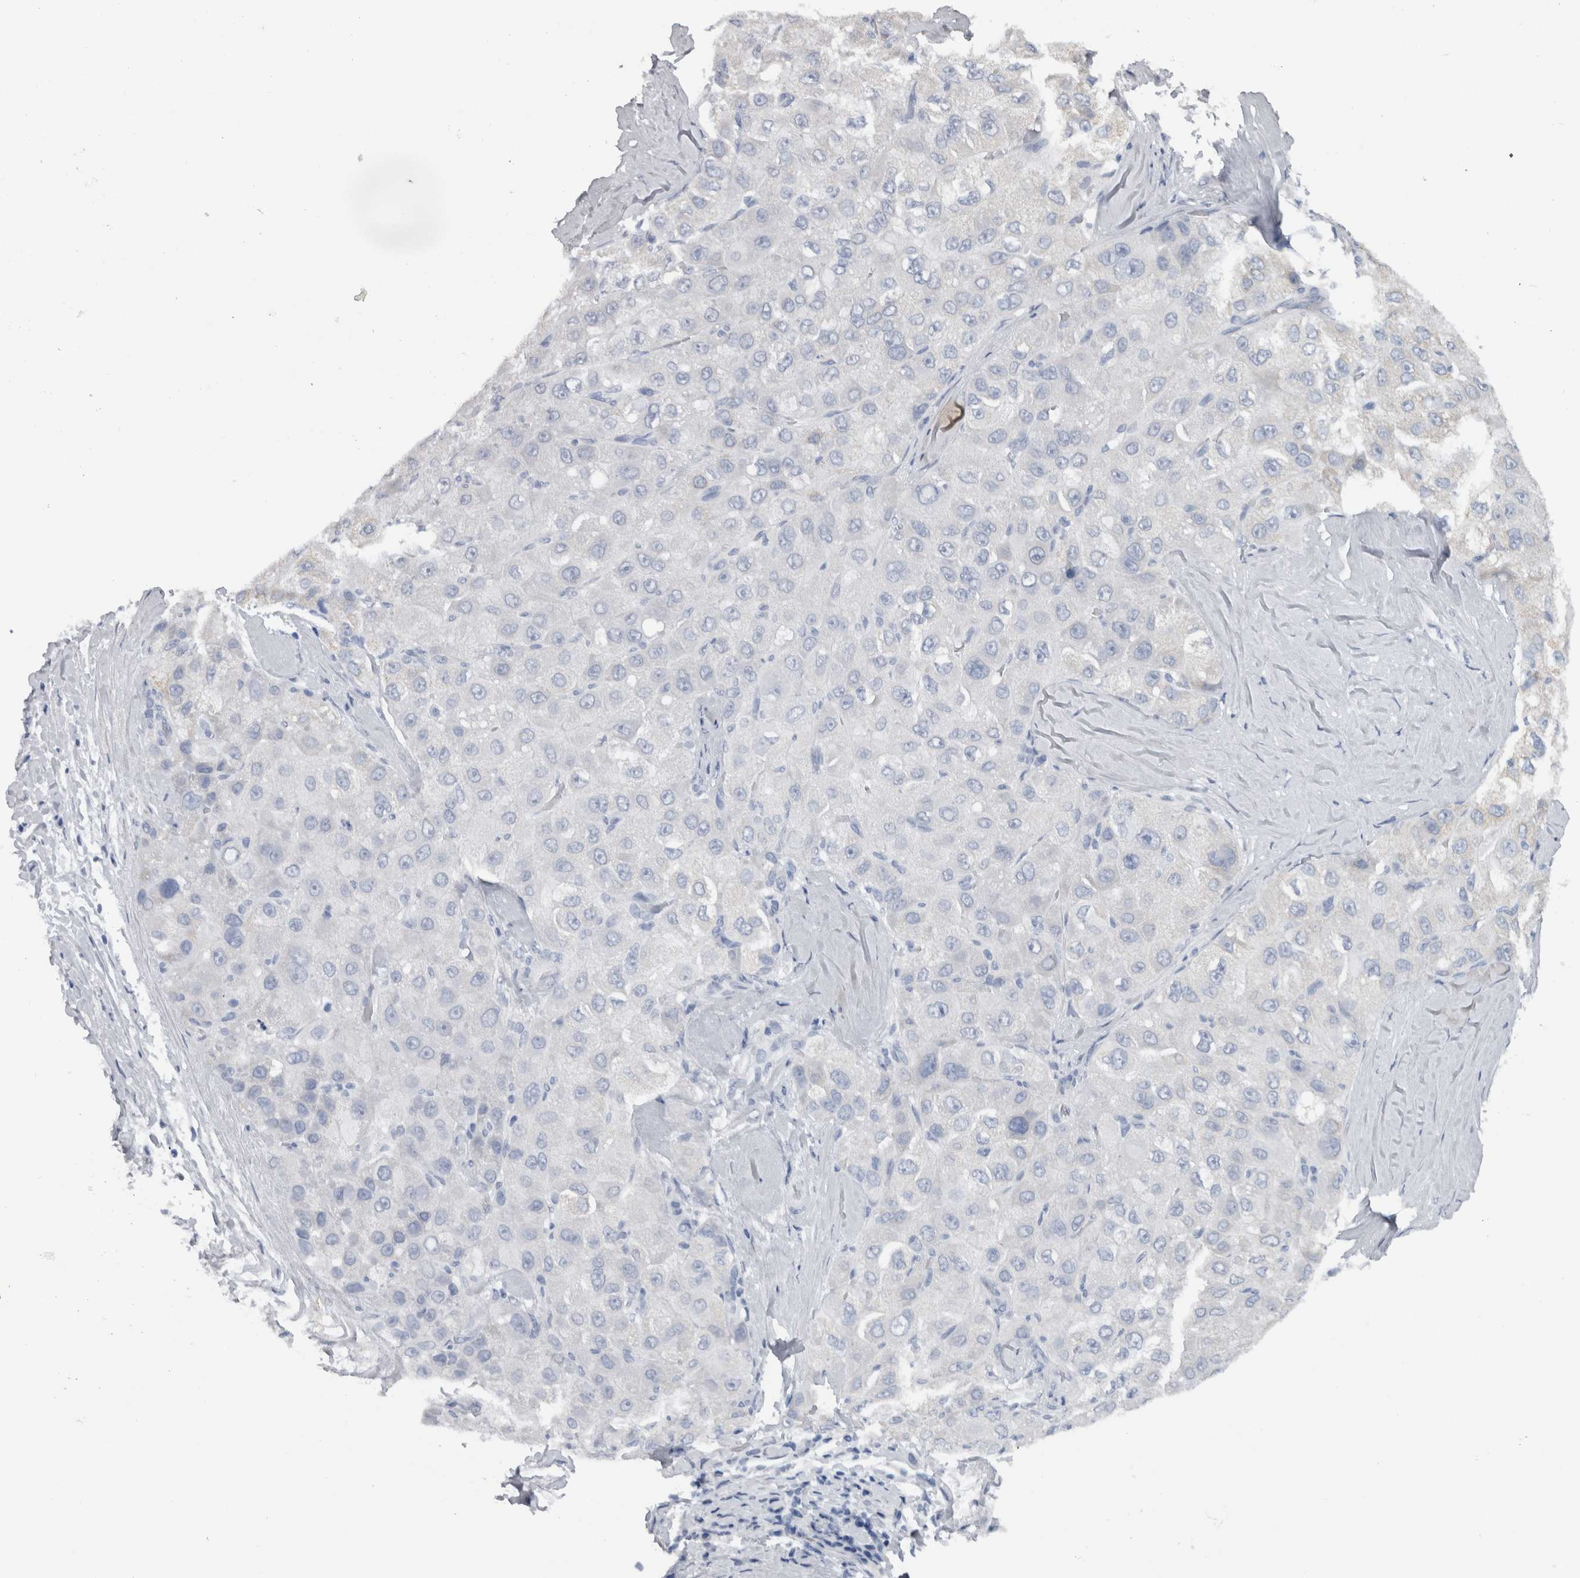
{"staining": {"intensity": "negative", "quantity": "none", "location": "none"}, "tissue": "liver cancer", "cell_type": "Tumor cells", "image_type": "cancer", "snomed": [{"axis": "morphology", "description": "Carcinoma, Hepatocellular, NOS"}, {"axis": "topography", "description": "Liver"}], "caption": "The image shows no staining of tumor cells in liver cancer.", "gene": "MSMB", "patient": {"sex": "male", "age": 80}}